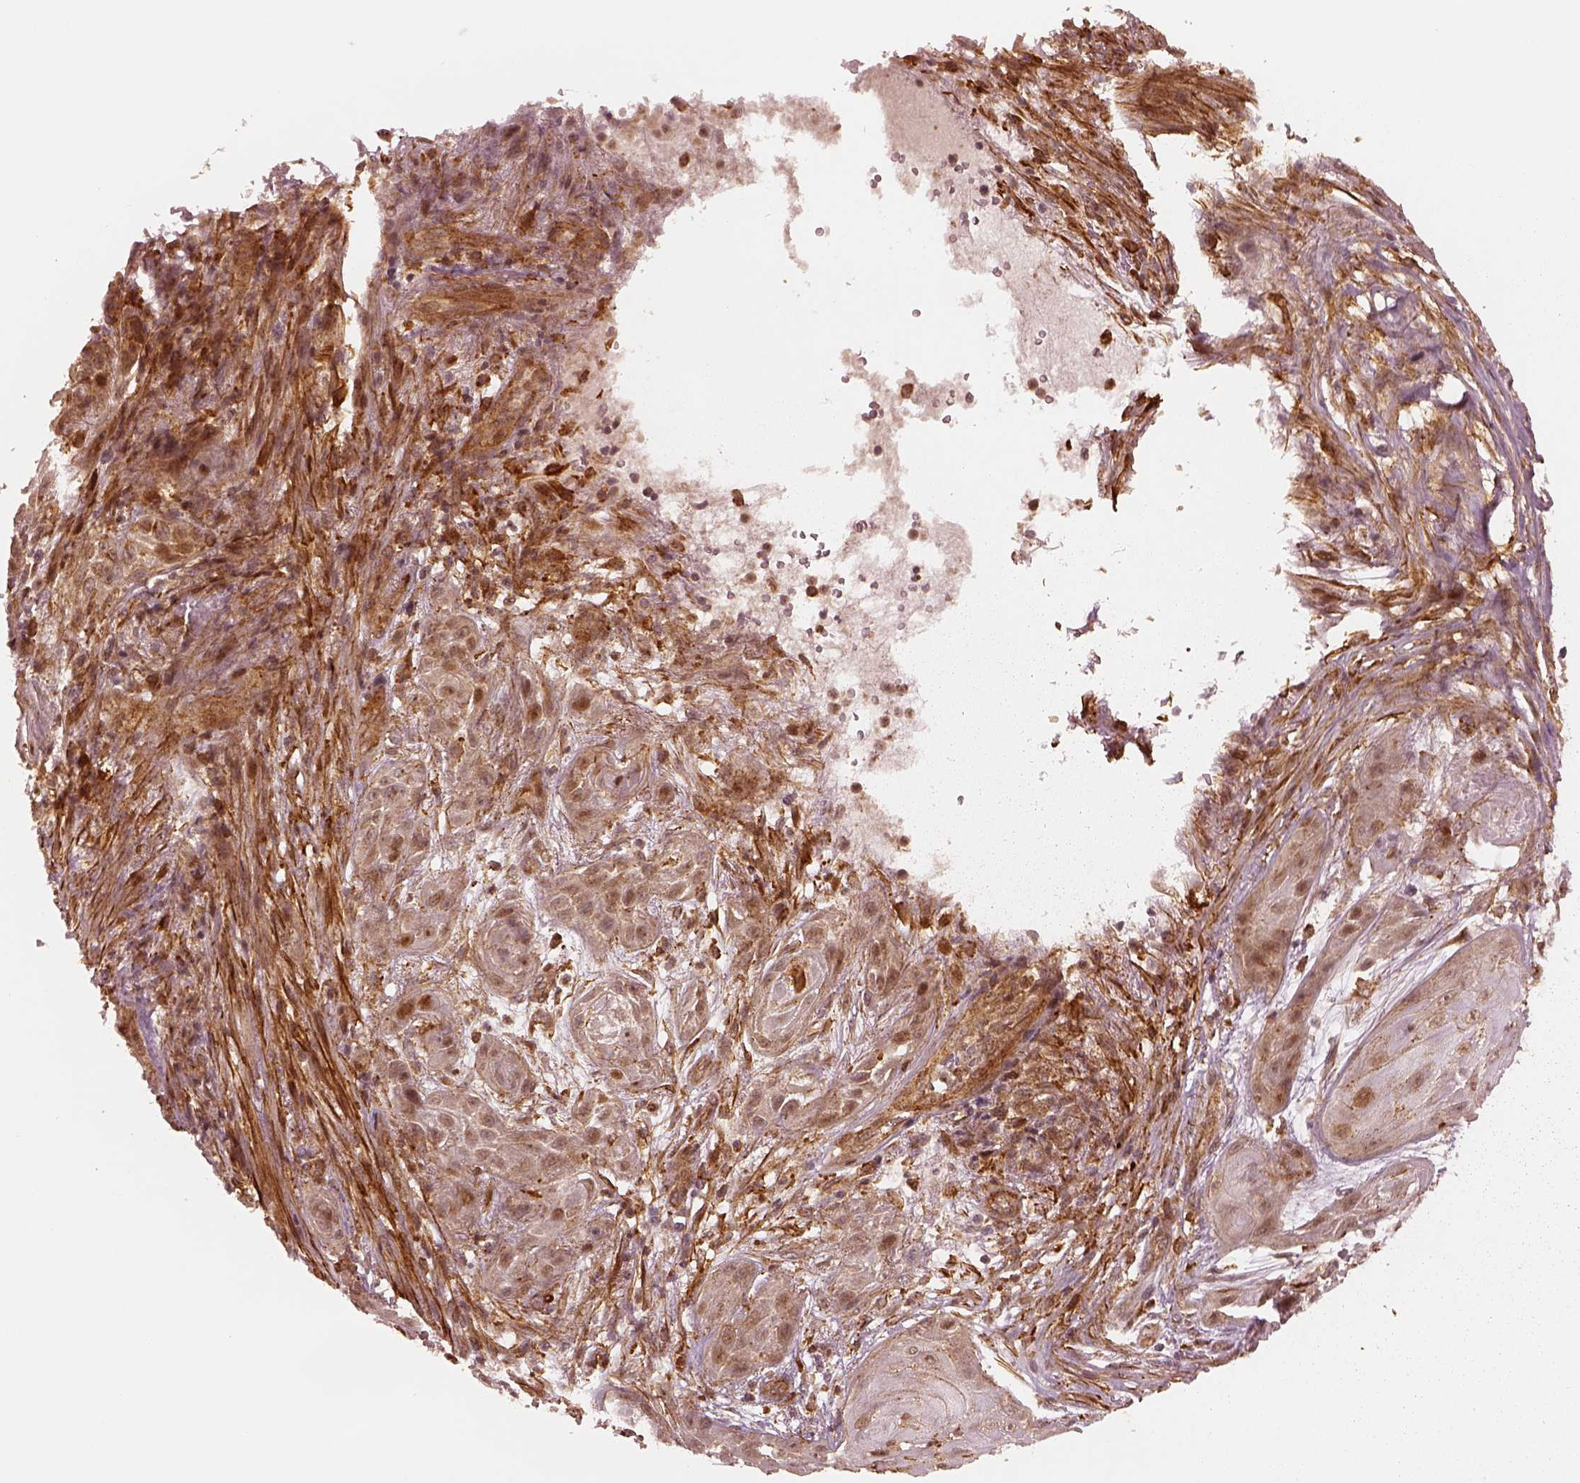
{"staining": {"intensity": "weak", "quantity": ">75%", "location": "cytoplasmic/membranous,nuclear"}, "tissue": "skin cancer", "cell_type": "Tumor cells", "image_type": "cancer", "snomed": [{"axis": "morphology", "description": "Squamous cell carcinoma, NOS"}, {"axis": "topography", "description": "Skin"}], "caption": "IHC (DAB) staining of skin cancer (squamous cell carcinoma) displays weak cytoplasmic/membranous and nuclear protein positivity in approximately >75% of tumor cells.", "gene": "SLC12A9", "patient": {"sex": "male", "age": 62}}